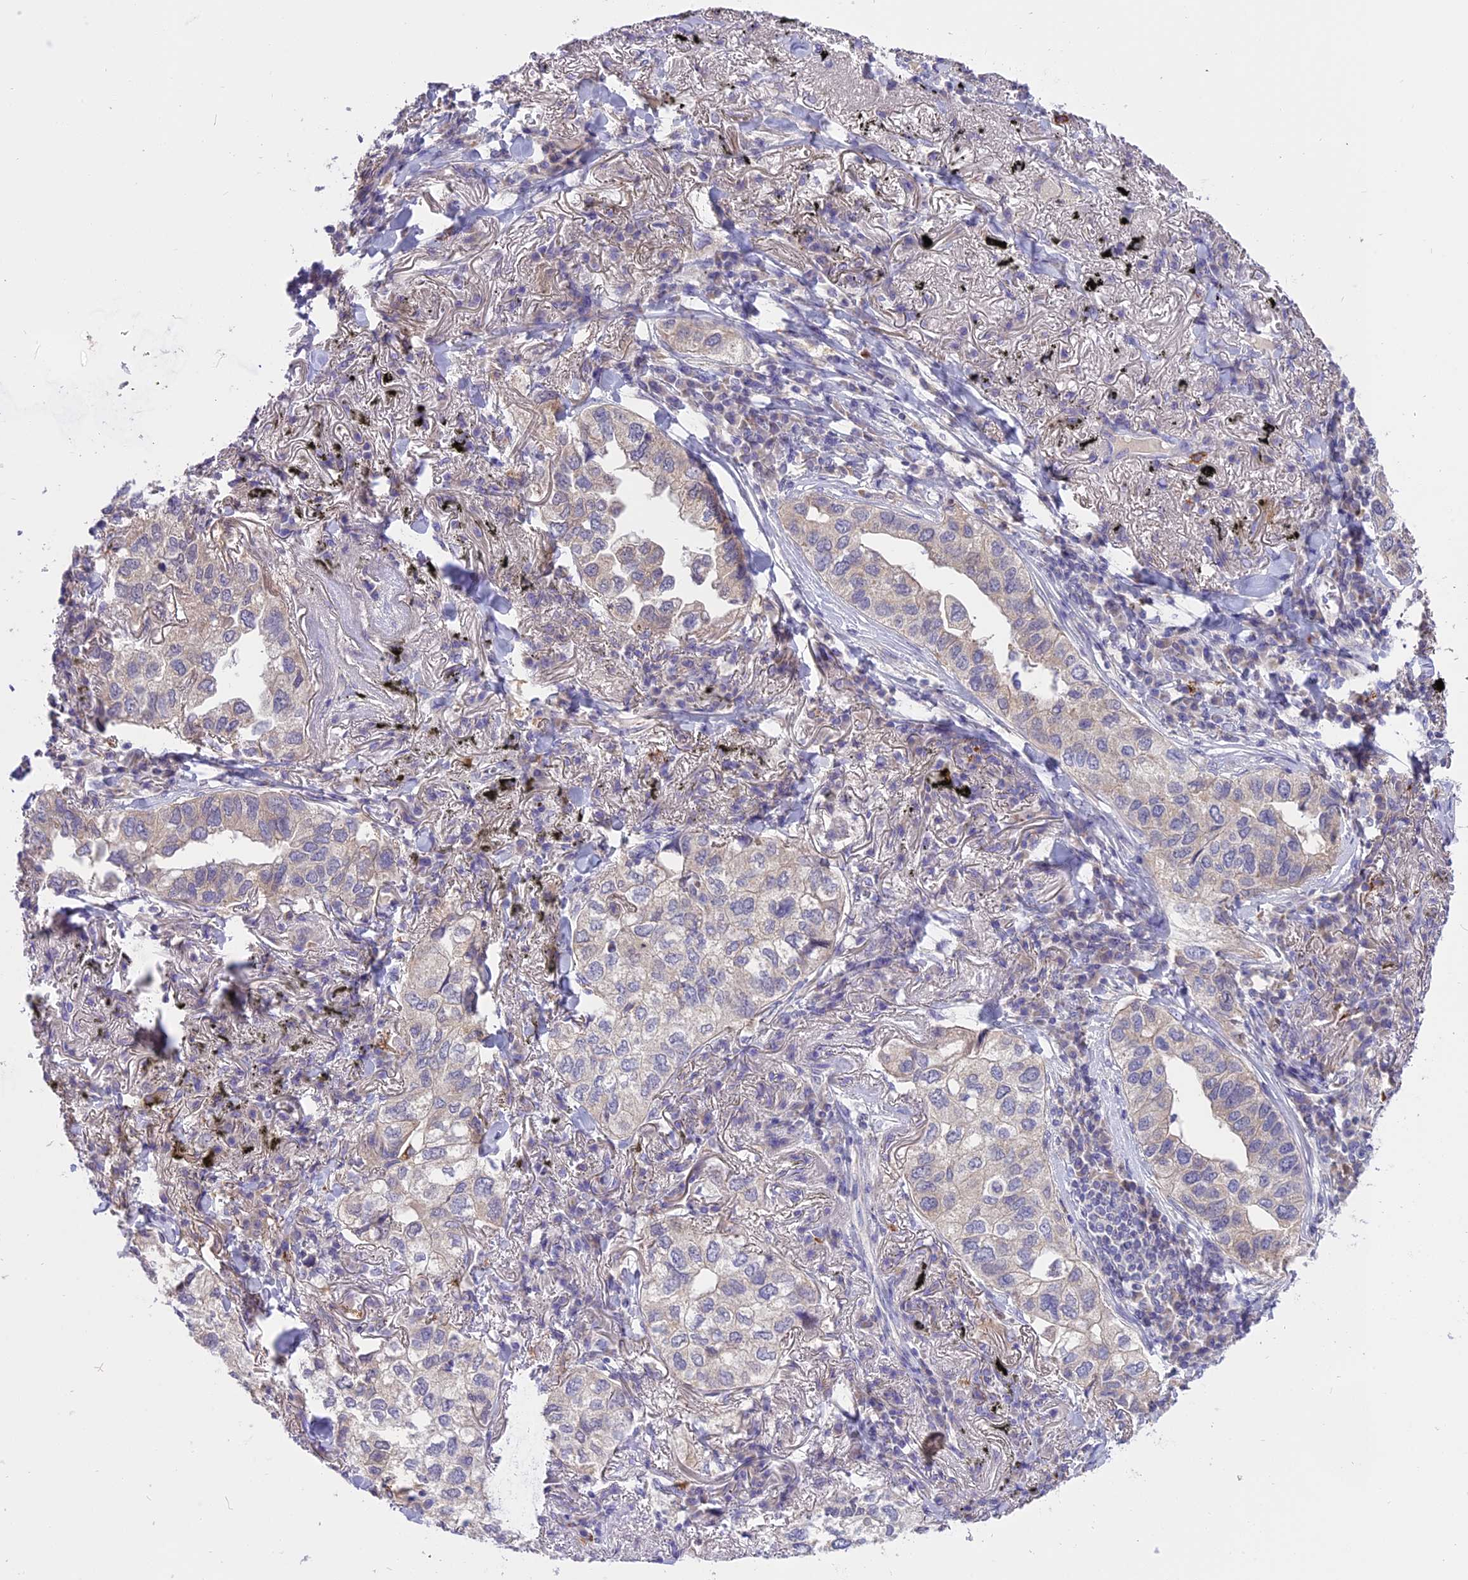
{"staining": {"intensity": "moderate", "quantity": "<25%", "location": "cytoplasmic/membranous"}, "tissue": "lung cancer", "cell_type": "Tumor cells", "image_type": "cancer", "snomed": [{"axis": "morphology", "description": "Adenocarcinoma, NOS"}, {"axis": "topography", "description": "Lung"}], "caption": "Lung cancer (adenocarcinoma) stained for a protein (brown) demonstrates moderate cytoplasmic/membranous positive positivity in about <25% of tumor cells.", "gene": "LYPD6", "patient": {"sex": "male", "age": 65}}